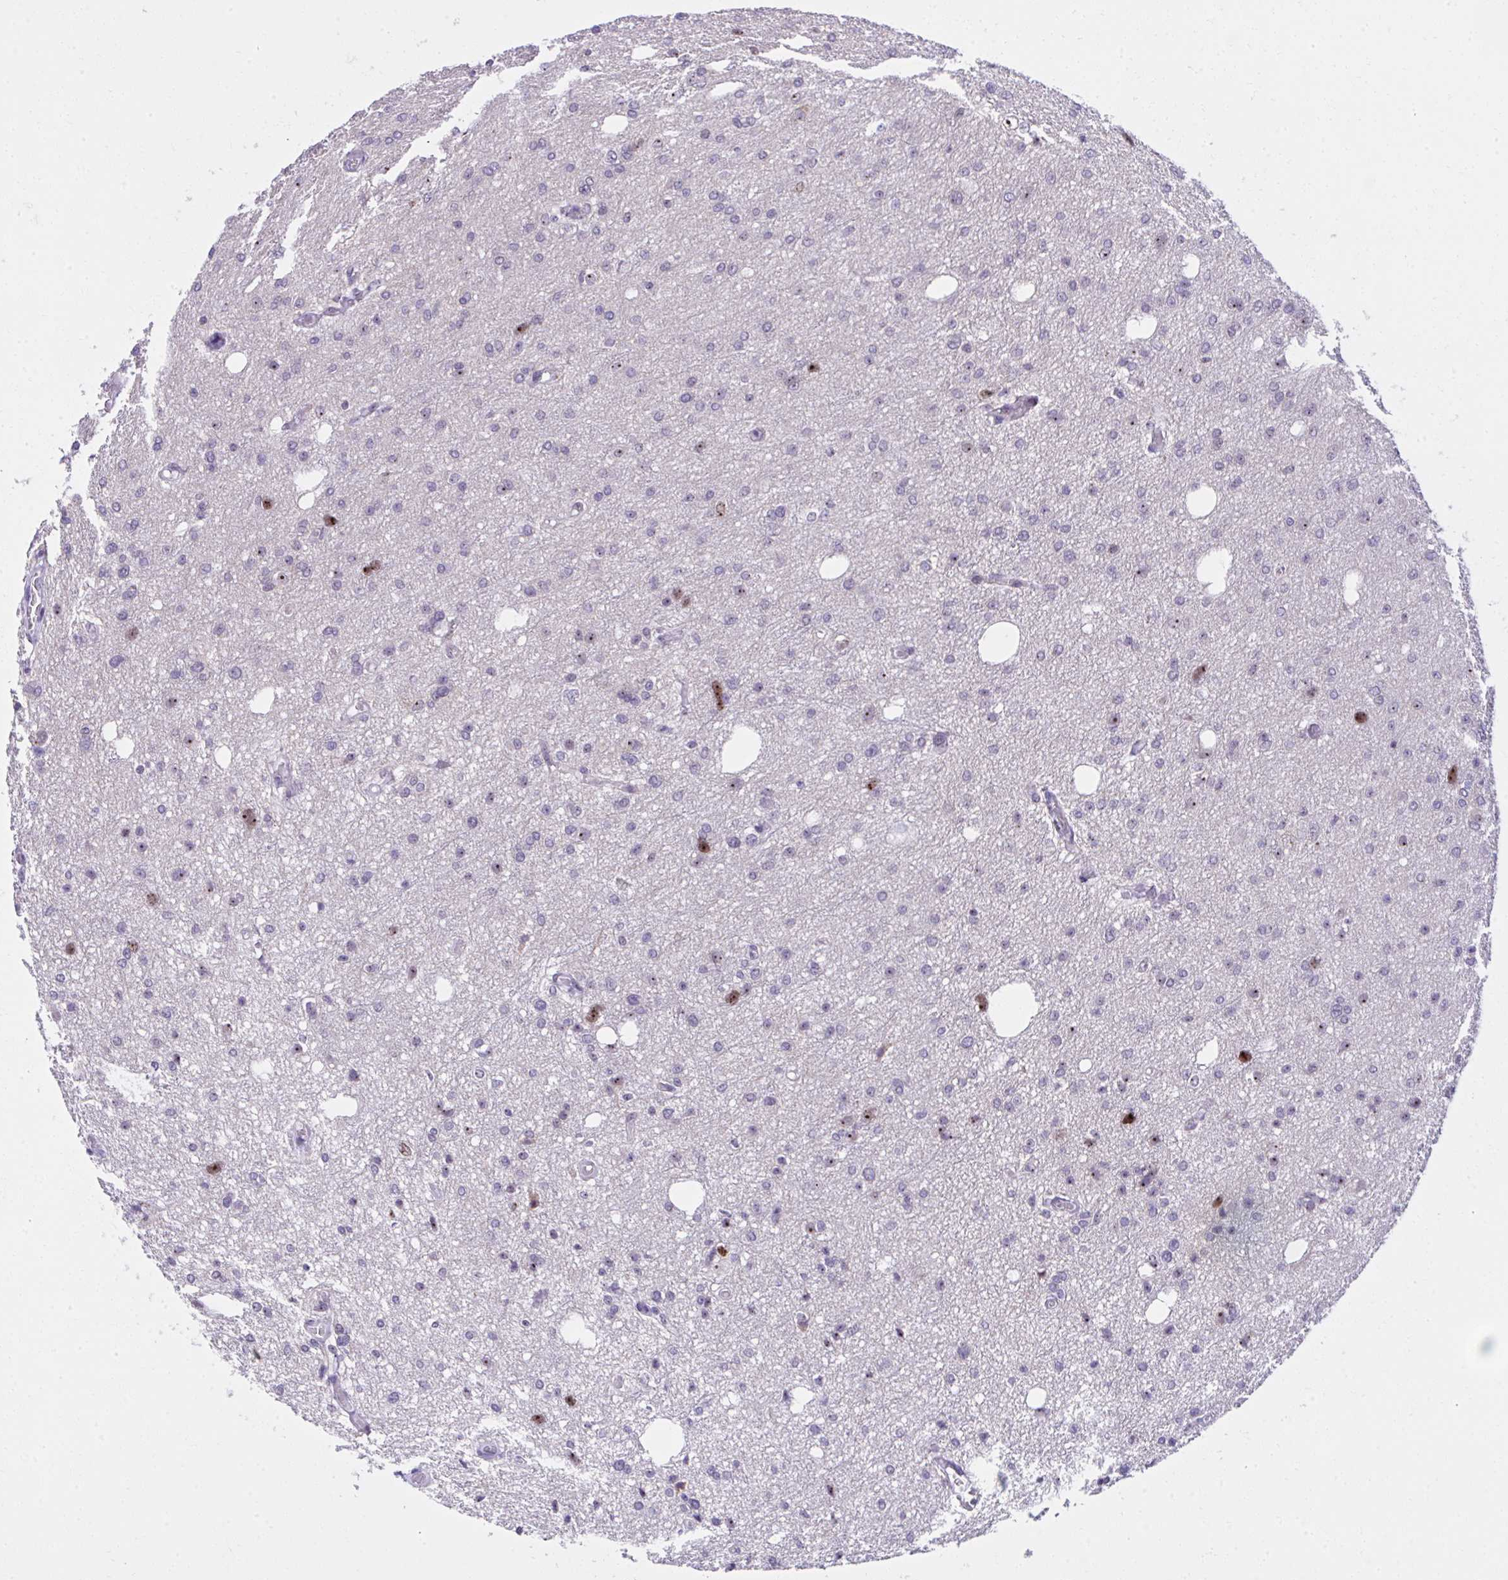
{"staining": {"intensity": "moderate", "quantity": "<25%", "location": "nuclear"}, "tissue": "glioma", "cell_type": "Tumor cells", "image_type": "cancer", "snomed": [{"axis": "morphology", "description": "Glioma, malignant, Low grade"}, {"axis": "topography", "description": "Brain"}], "caption": "The immunohistochemical stain shows moderate nuclear staining in tumor cells of low-grade glioma (malignant) tissue. The staining was performed using DAB to visualize the protein expression in brown, while the nuclei were stained in blue with hematoxylin (Magnification: 20x).", "gene": "CEP72", "patient": {"sex": "male", "age": 26}}